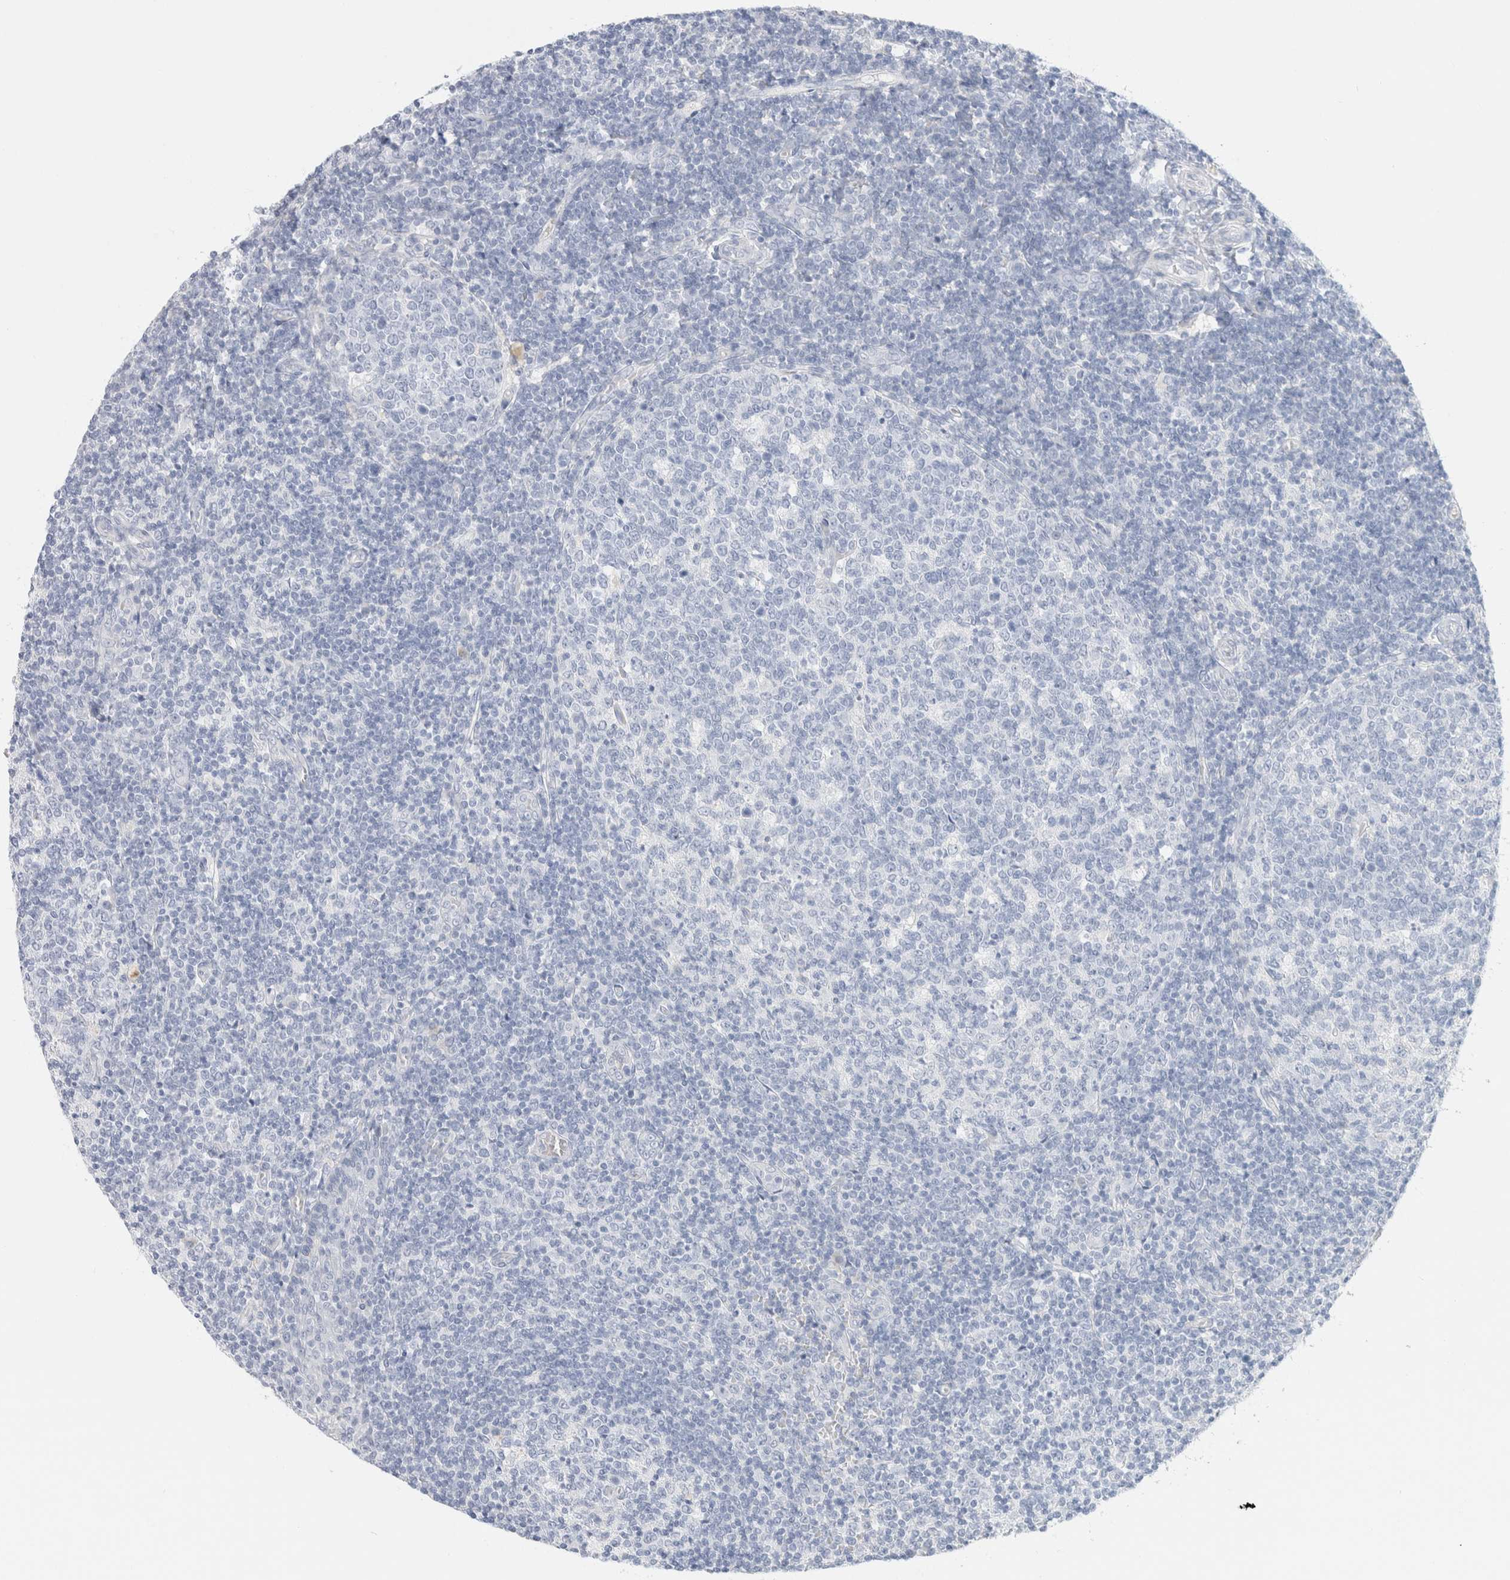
{"staining": {"intensity": "negative", "quantity": "none", "location": "none"}, "tissue": "tonsil", "cell_type": "Germinal center cells", "image_type": "normal", "snomed": [{"axis": "morphology", "description": "Normal tissue, NOS"}, {"axis": "topography", "description": "Tonsil"}], "caption": "This is an immunohistochemistry (IHC) photomicrograph of benign human tonsil. There is no staining in germinal center cells.", "gene": "CPQ", "patient": {"sex": "female", "age": 19}}